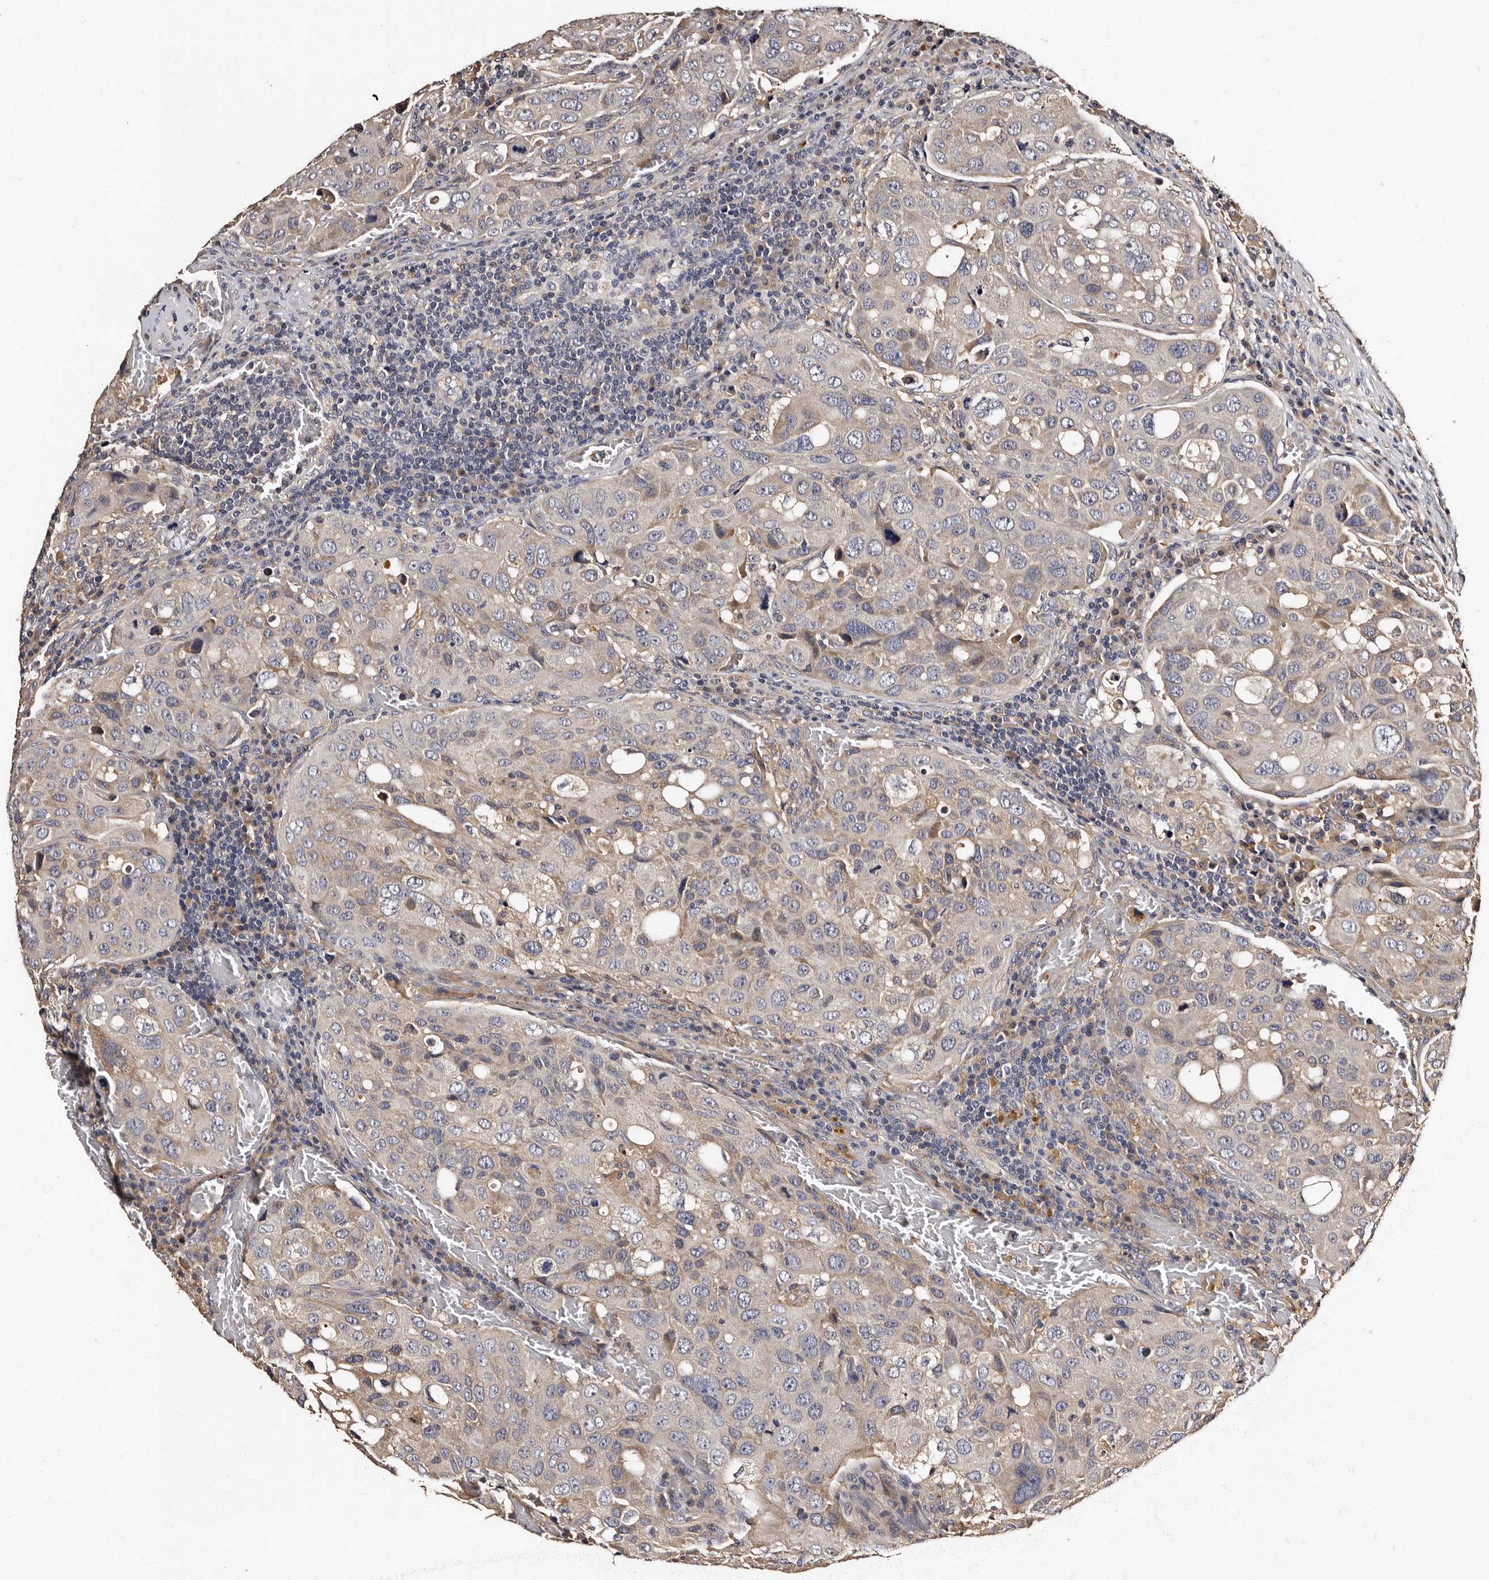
{"staining": {"intensity": "negative", "quantity": "none", "location": "none"}, "tissue": "urothelial cancer", "cell_type": "Tumor cells", "image_type": "cancer", "snomed": [{"axis": "morphology", "description": "Urothelial carcinoma, High grade"}, {"axis": "topography", "description": "Lymph node"}, {"axis": "topography", "description": "Urinary bladder"}], "caption": "This histopathology image is of urothelial cancer stained with immunohistochemistry to label a protein in brown with the nuclei are counter-stained blue. There is no positivity in tumor cells. The staining is performed using DAB brown chromogen with nuclei counter-stained in using hematoxylin.", "gene": "ADCK5", "patient": {"sex": "male", "age": 51}}